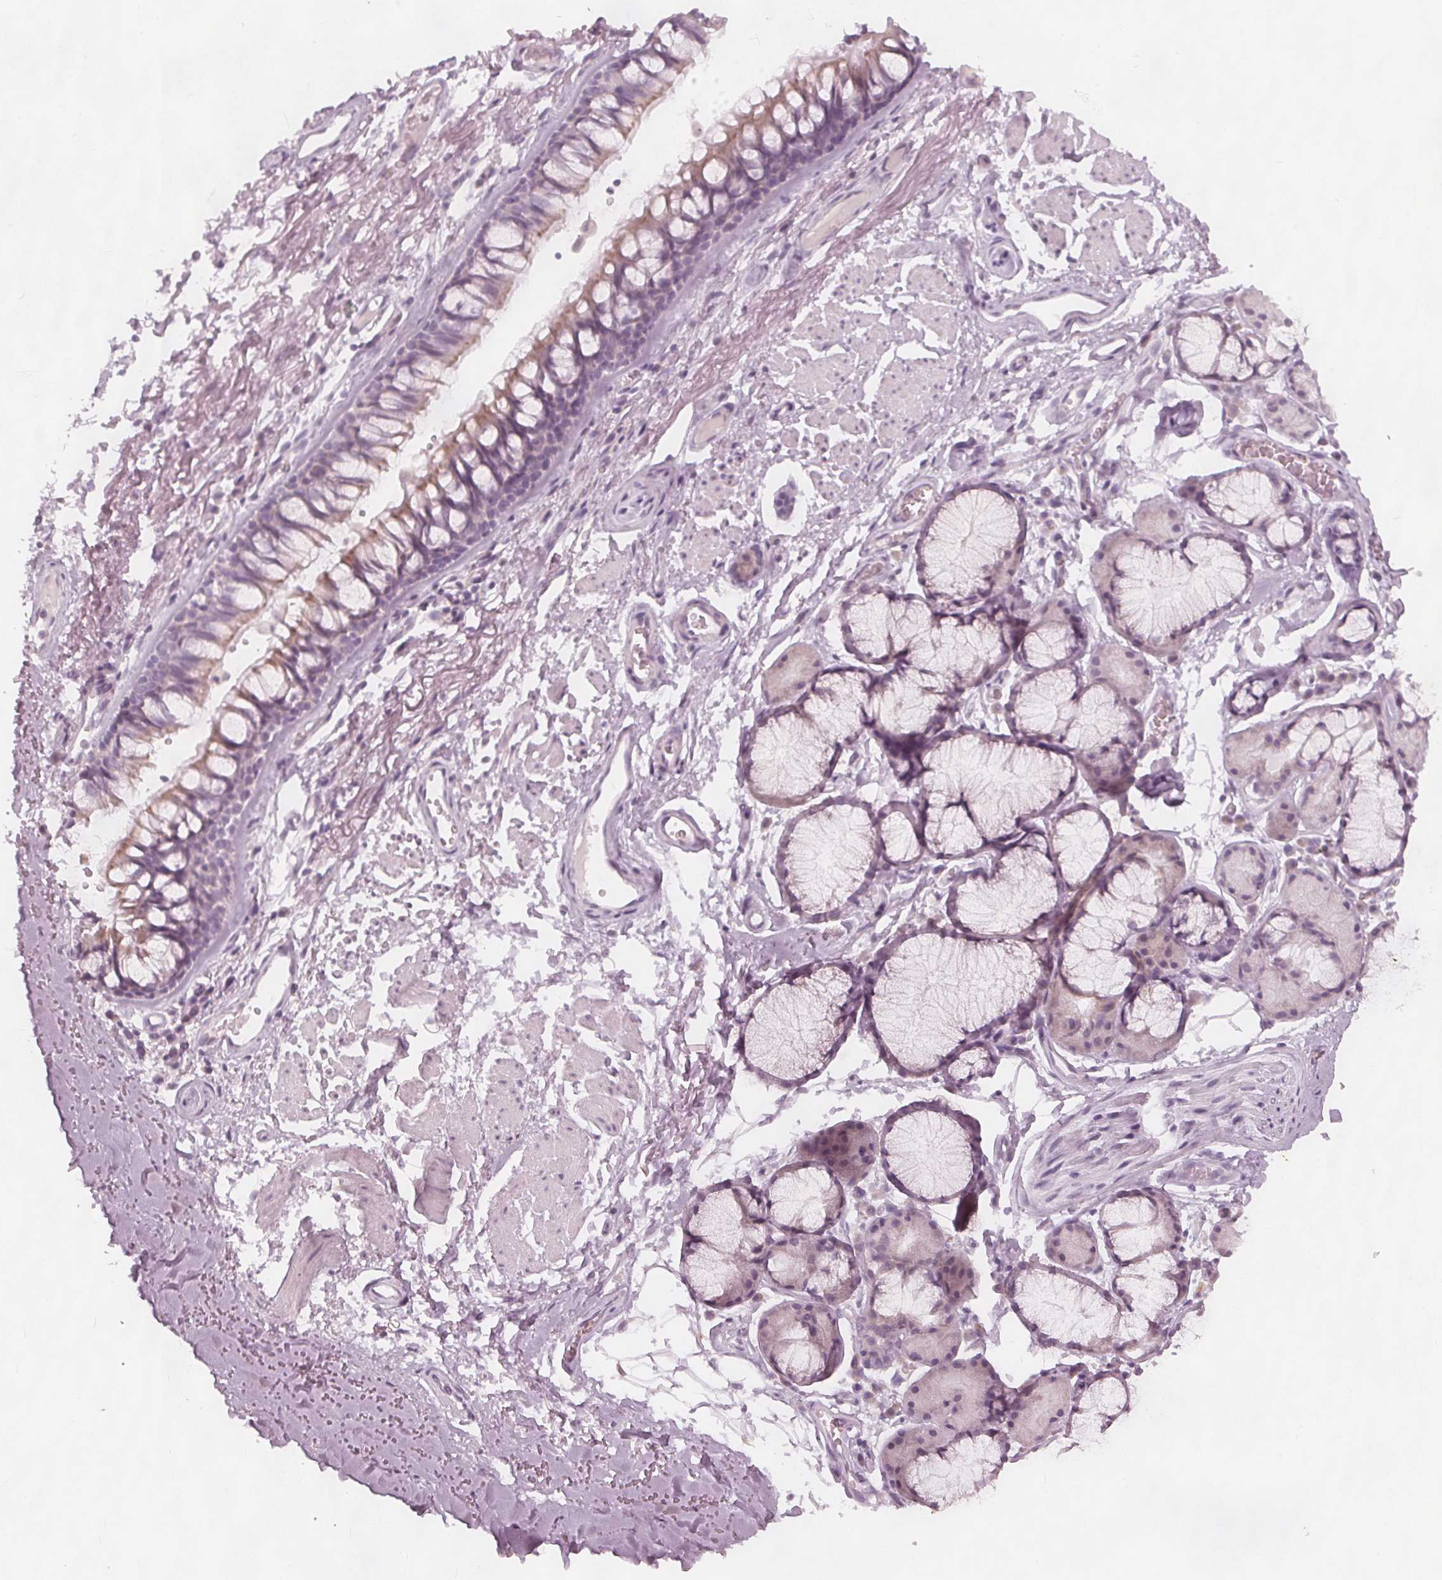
{"staining": {"intensity": "negative", "quantity": "none", "location": "none"}, "tissue": "adipose tissue", "cell_type": "Adipocytes", "image_type": "normal", "snomed": [{"axis": "morphology", "description": "Normal tissue, NOS"}, {"axis": "topography", "description": "Cartilage tissue"}, {"axis": "topography", "description": "Bronchus"}], "caption": "Benign adipose tissue was stained to show a protein in brown. There is no significant staining in adipocytes. The staining was performed using DAB (3,3'-diaminobenzidine) to visualize the protein expression in brown, while the nuclei were stained in blue with hematoxylin (Magnification: 20x).", "gene": "BRSK1", "patient": {"sex": "female", "age": 79}}